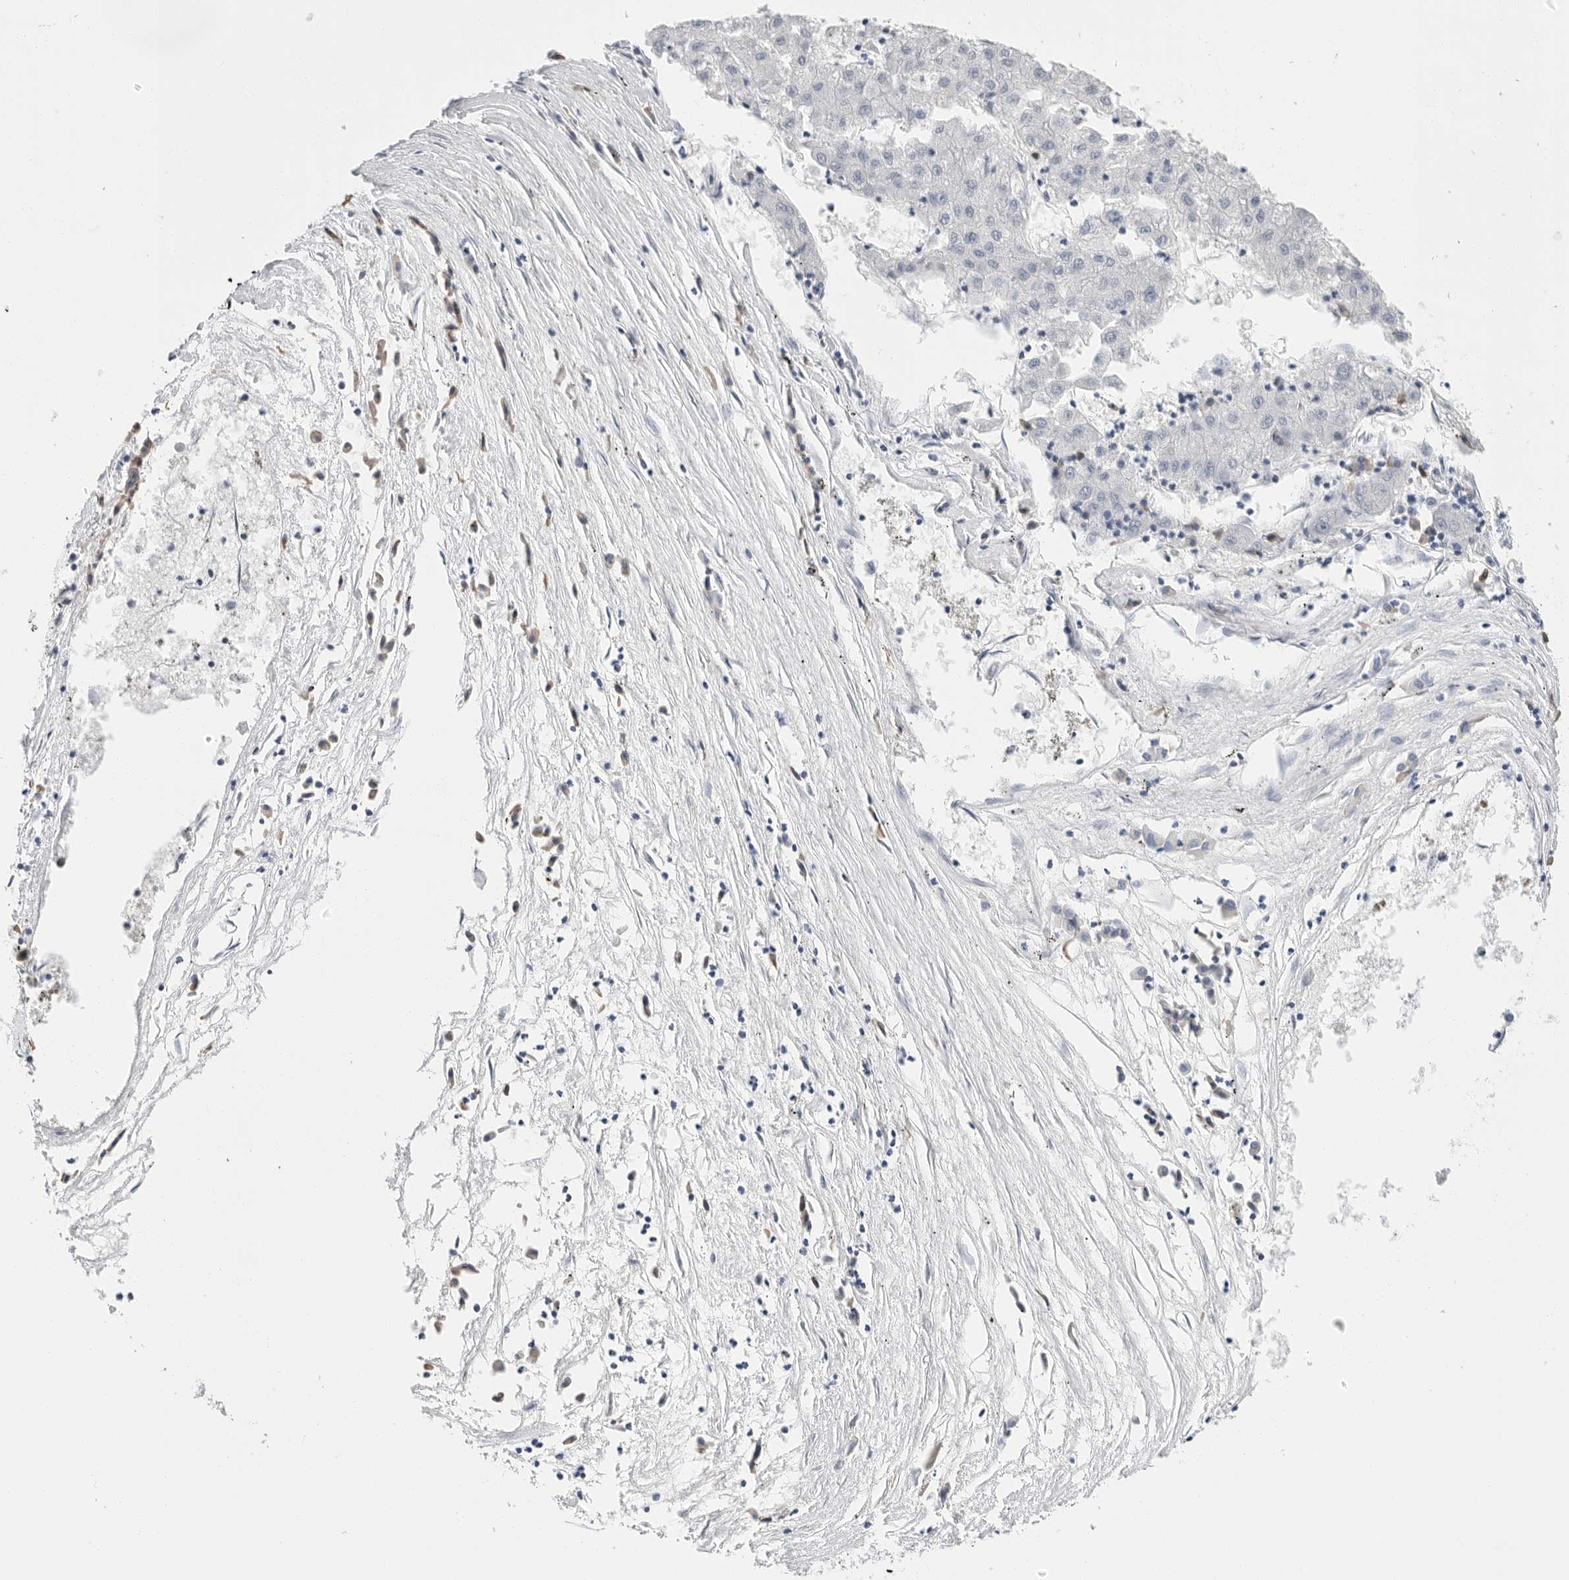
{"staining": {"intensity": "negative", "quantity": "none", "location": "none"}, "tissue": "liver cancer", "cell_type": "Tumor cells", "image_type": "cancer", "snomed": [{"axis": "morphology", "description": "Carcinoma, Hepatocellular, NOS"}, {"axis": "topography", "description": "Liver"}], "caption": "Protein analysis of liver hepatocellular carcinoma demonstrates no significant expression in tumor cells.", "gene": "ARHGEF10", "patient": {"sex": "male", "age": 72}}